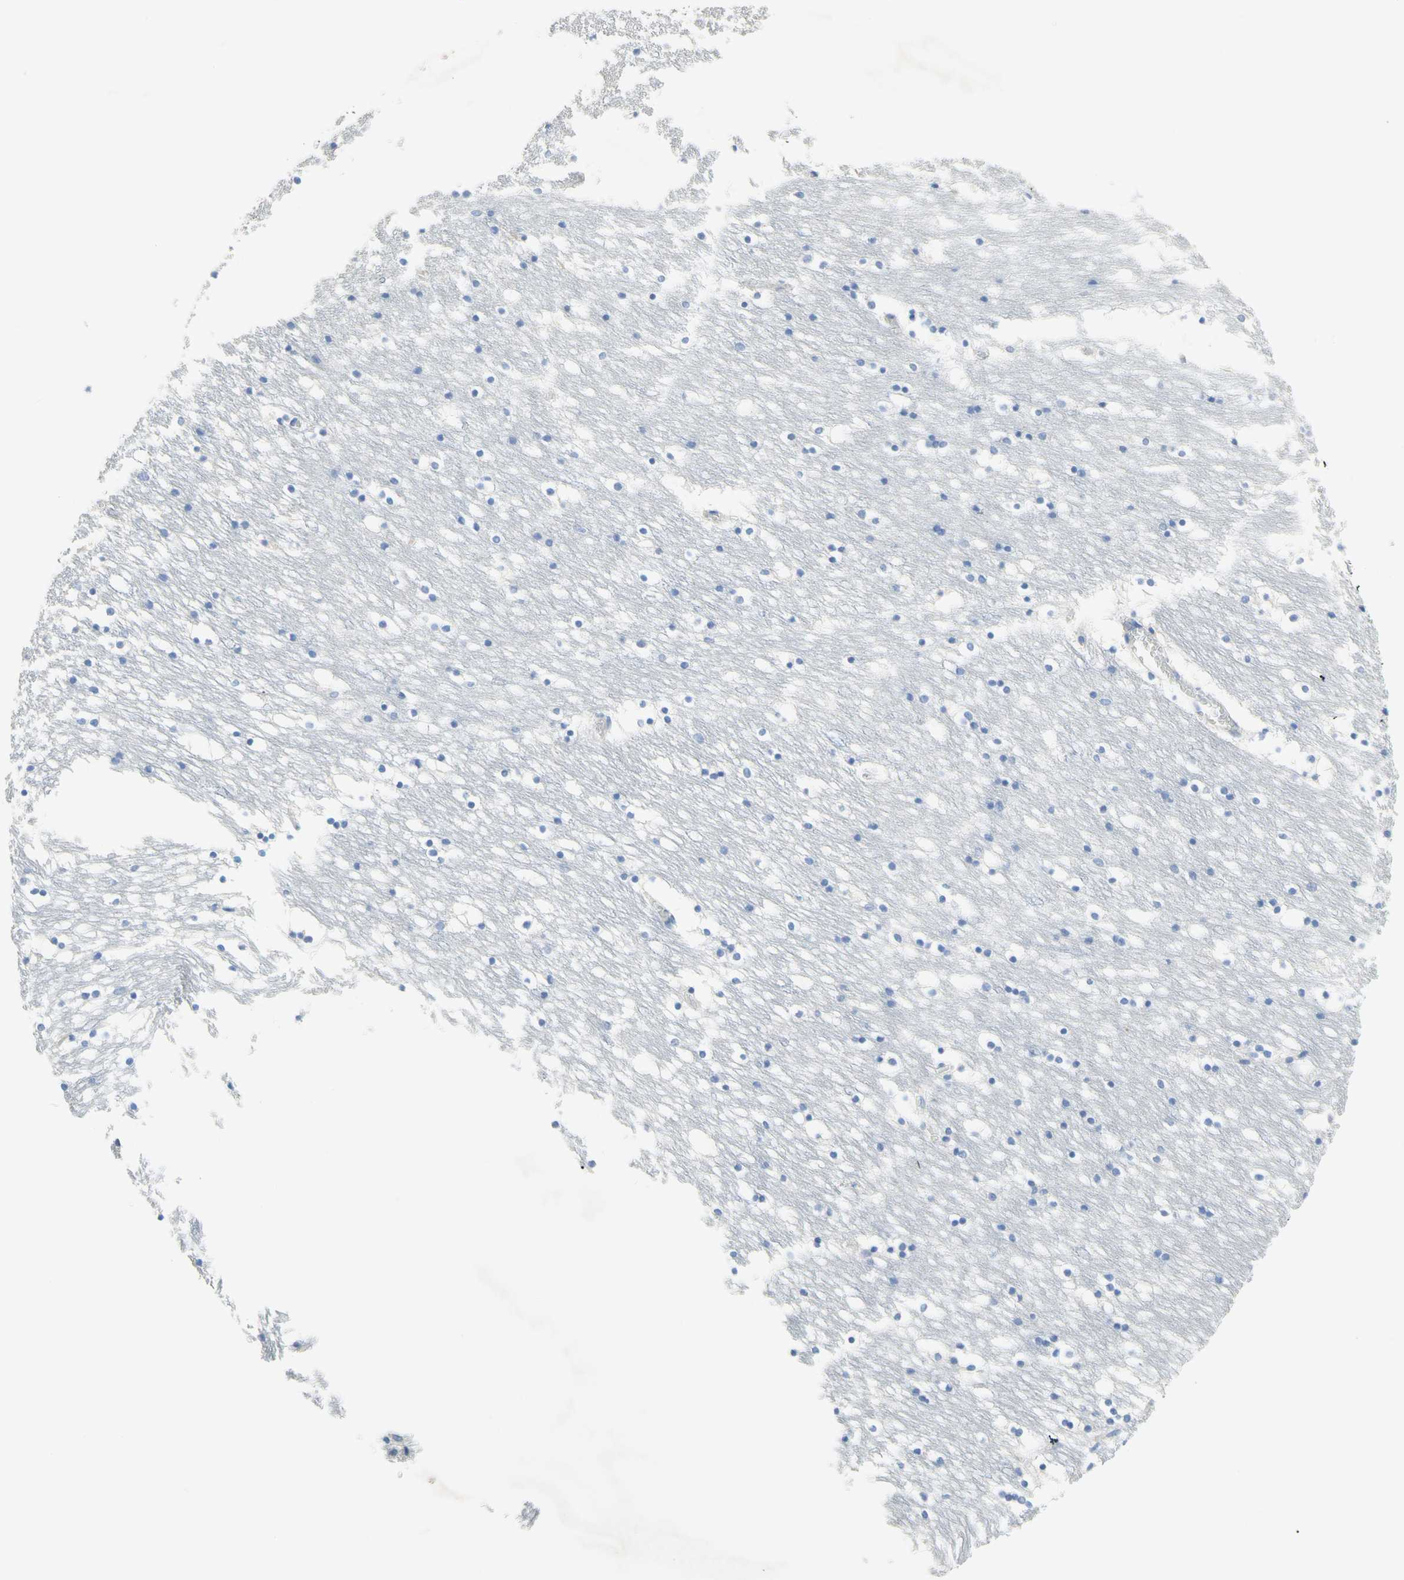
{"staining": {"intensity": "weak", "quantity": "<25%", "location": "cytoplasmic/membranous"}, "tissue": "caudate", "cell_type": "Glial cells", "image_type": "normal", "snomed": [{"axis": "morphology", "description": "Normal tissue, NOS"}, {"axis": "topography", "description": "Lateral ventricle wall"}], "caption": "Immunohistochemistry of normal caudate demonstrates no staining in glial cells.", "gene": "NECTIN4", "patient": {"sex": "male", "age": 45}}